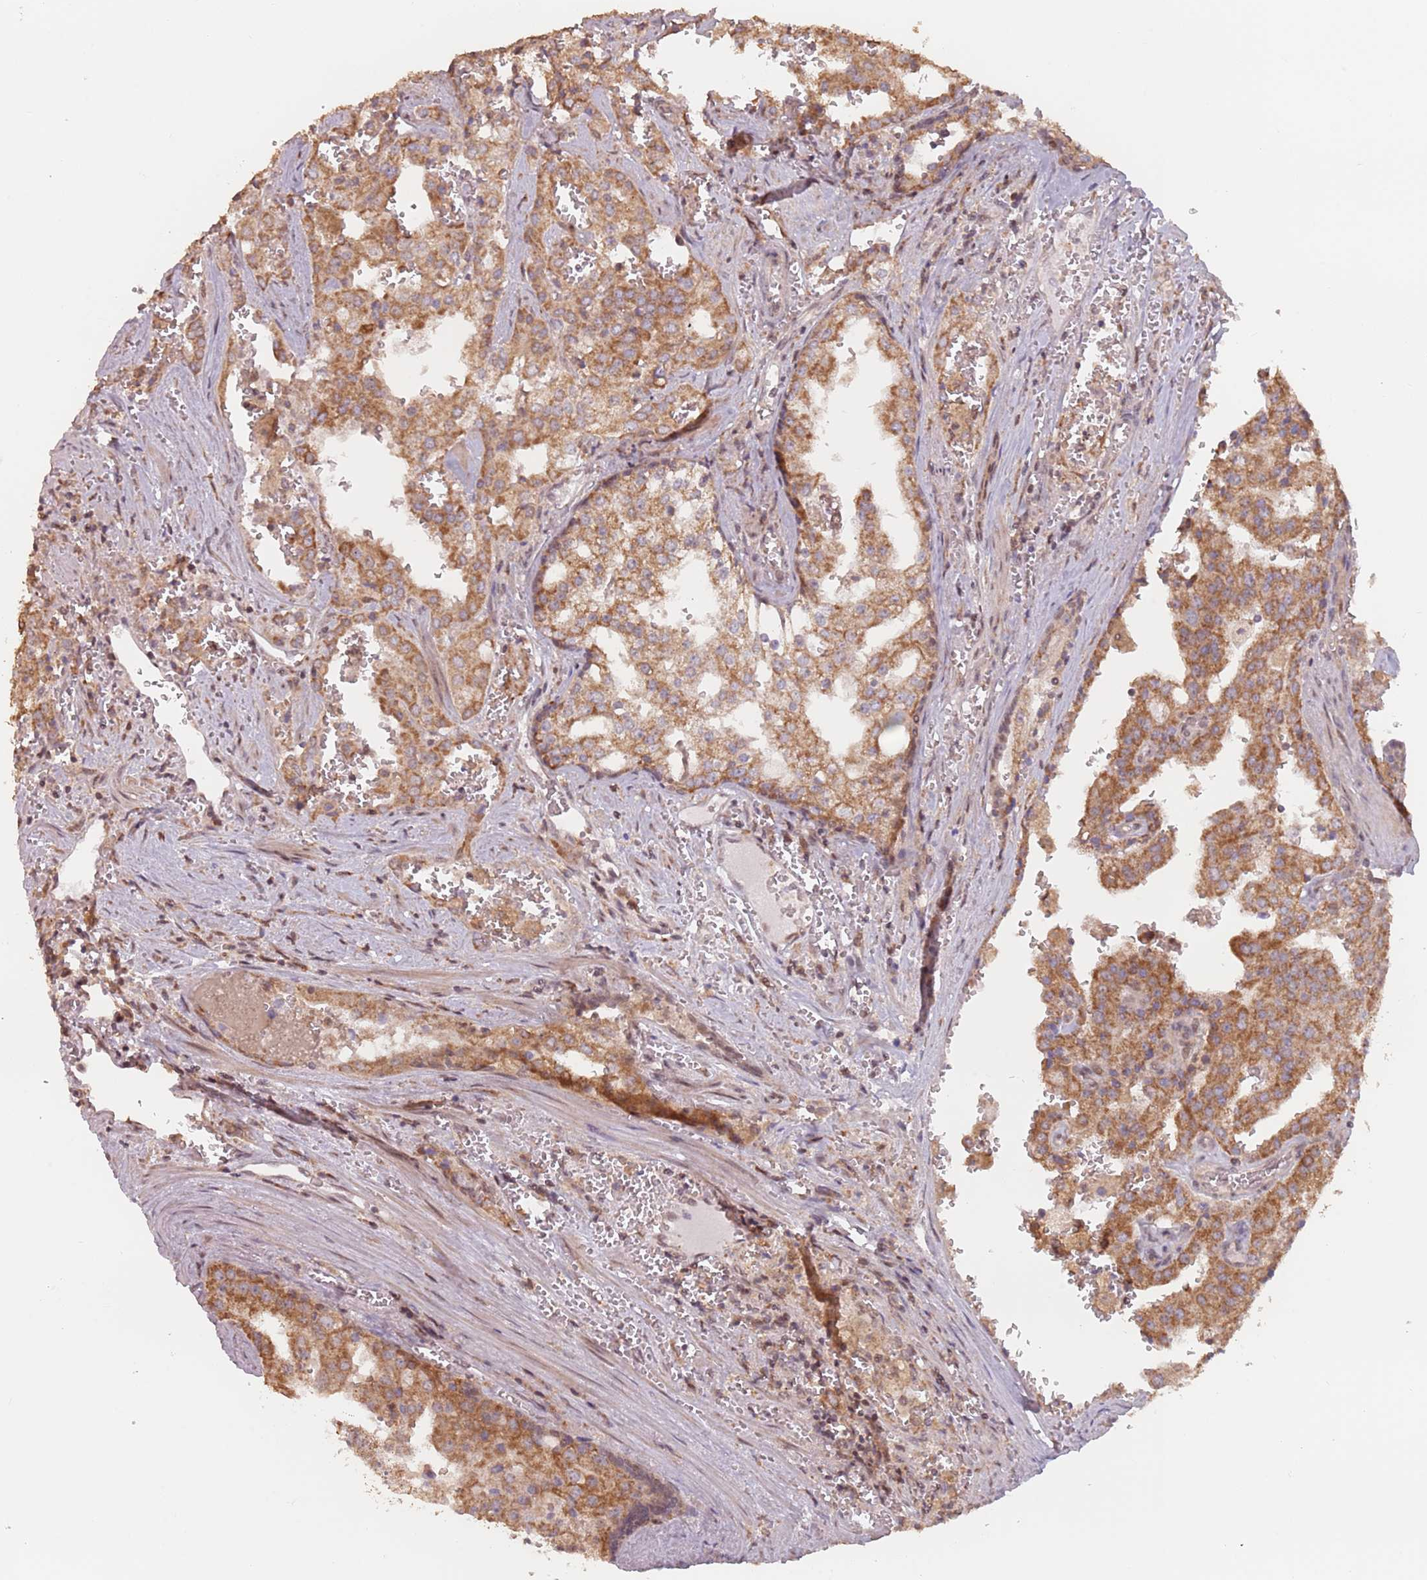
{"staining": {"intensity": "moderate", "quantity": ">75%", "location": "cytoplasmic/membranous"}, "tissue": "prostate cancer", "cell_type": "Tumor cells", "image_type": "cancer", "snomed": [{"axis": "morphology", "description": "Adenocarcinoma, High grade"}, {"axis": "topography", "description": "Prostate"}], "caption": "IHC staining of prostate adenocarcinoma (high-grade), which exhibits medium levels of moderate cytoplasmic/membranous expression in approximately >75% of tumor cells indicating moderate cytoplasmic/membranous protein staining. The staining was performed using DAB (3,3'-diaminobenzidine) (brown) for protein detection and nuclei were counterstained in hematoxylin (blue).", "gene": "VPS52", "patient": {"sex": "male", "age": 68}}